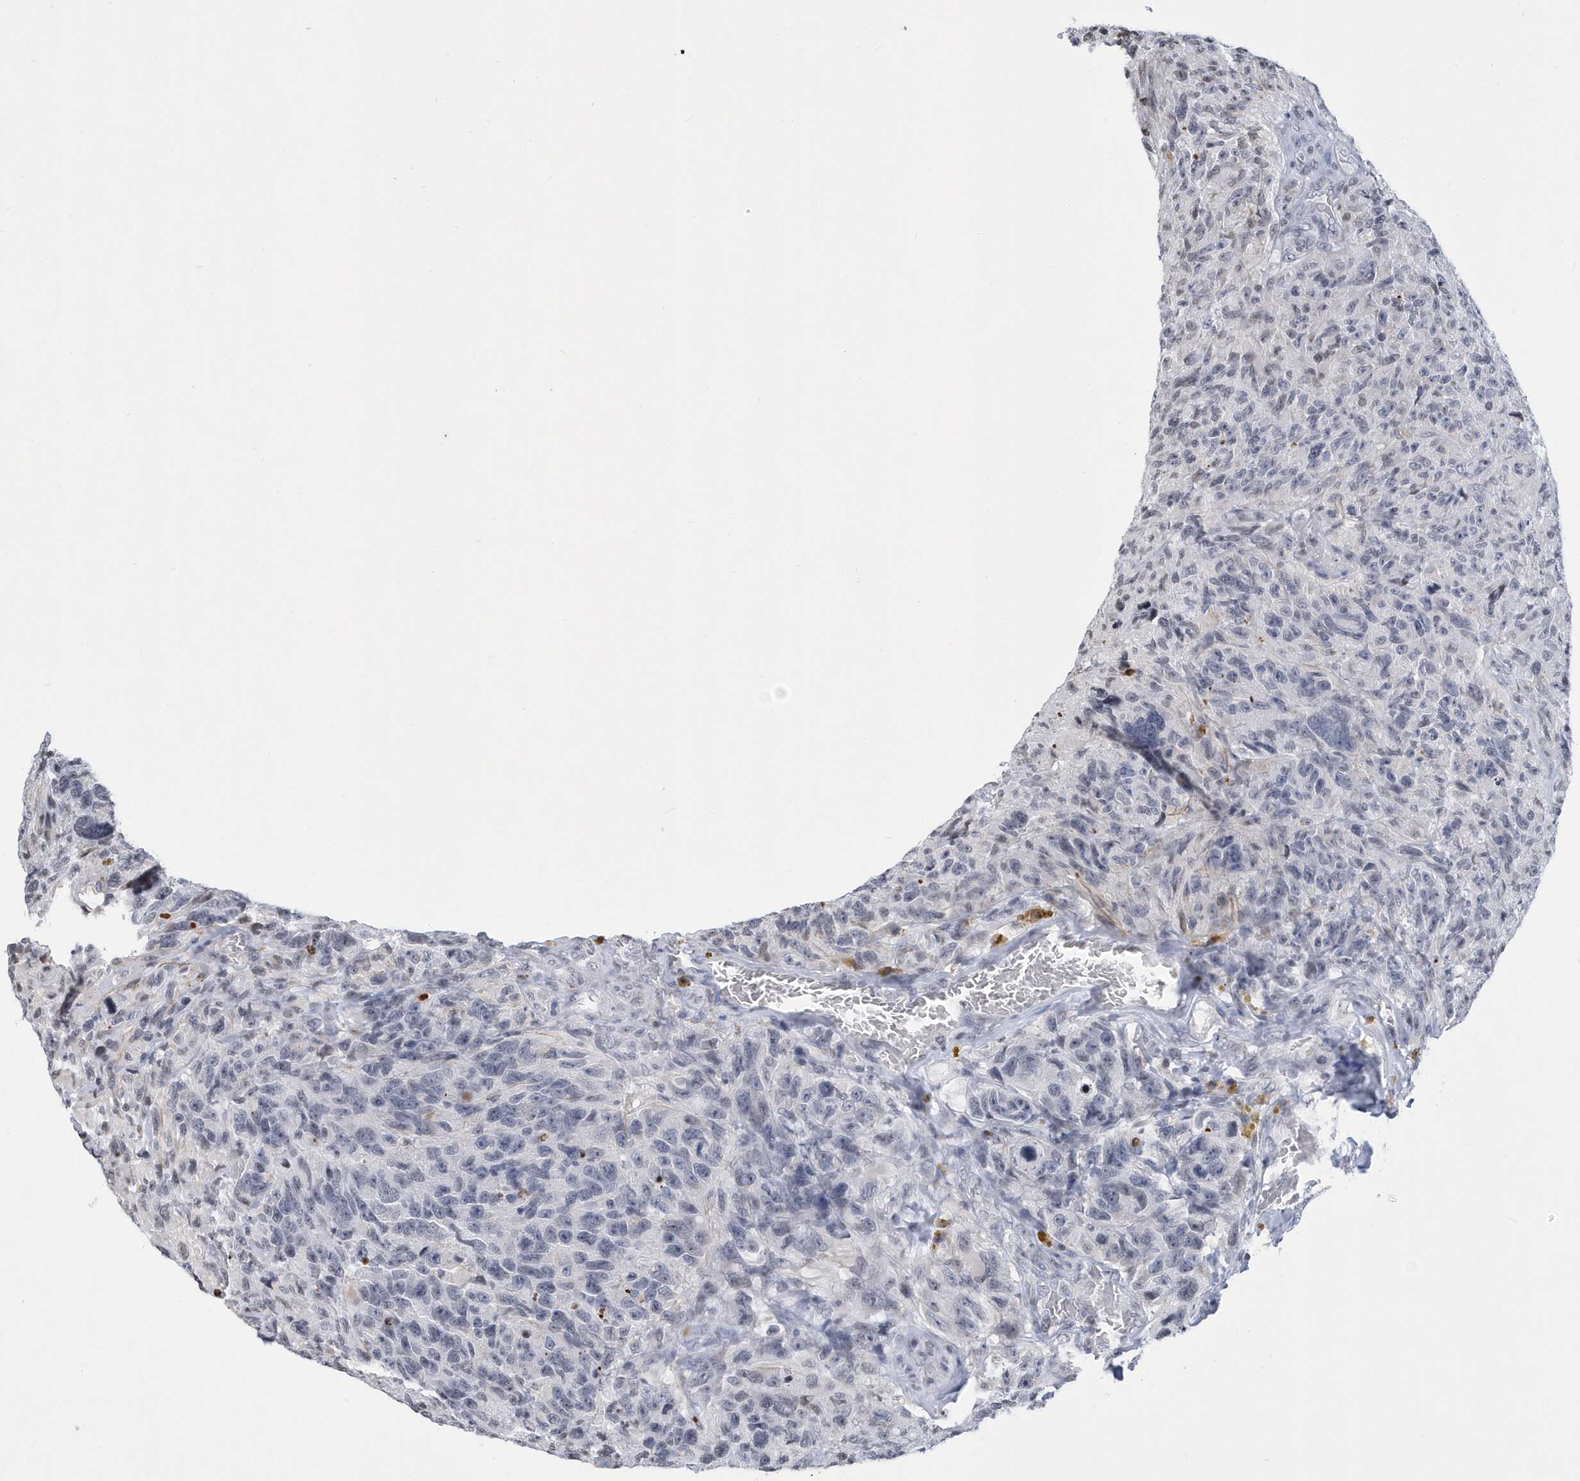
{"staining": {"intensity": "negative", "quantity": "none", "location": "none"}, "tissue": "glioma", "cell_type": "Tumor cells", "image_type": "cancer", "snomed": [{"axis": "morphology", "description": "Glioma, malignant, High grade"}, {"axis": "topography", "description": "Brain"}], "caption": "Tumor cells show no significant positivity in glioma.", "gene": "VWA5B2", "patient": {"sex": "male", "age": 69}}